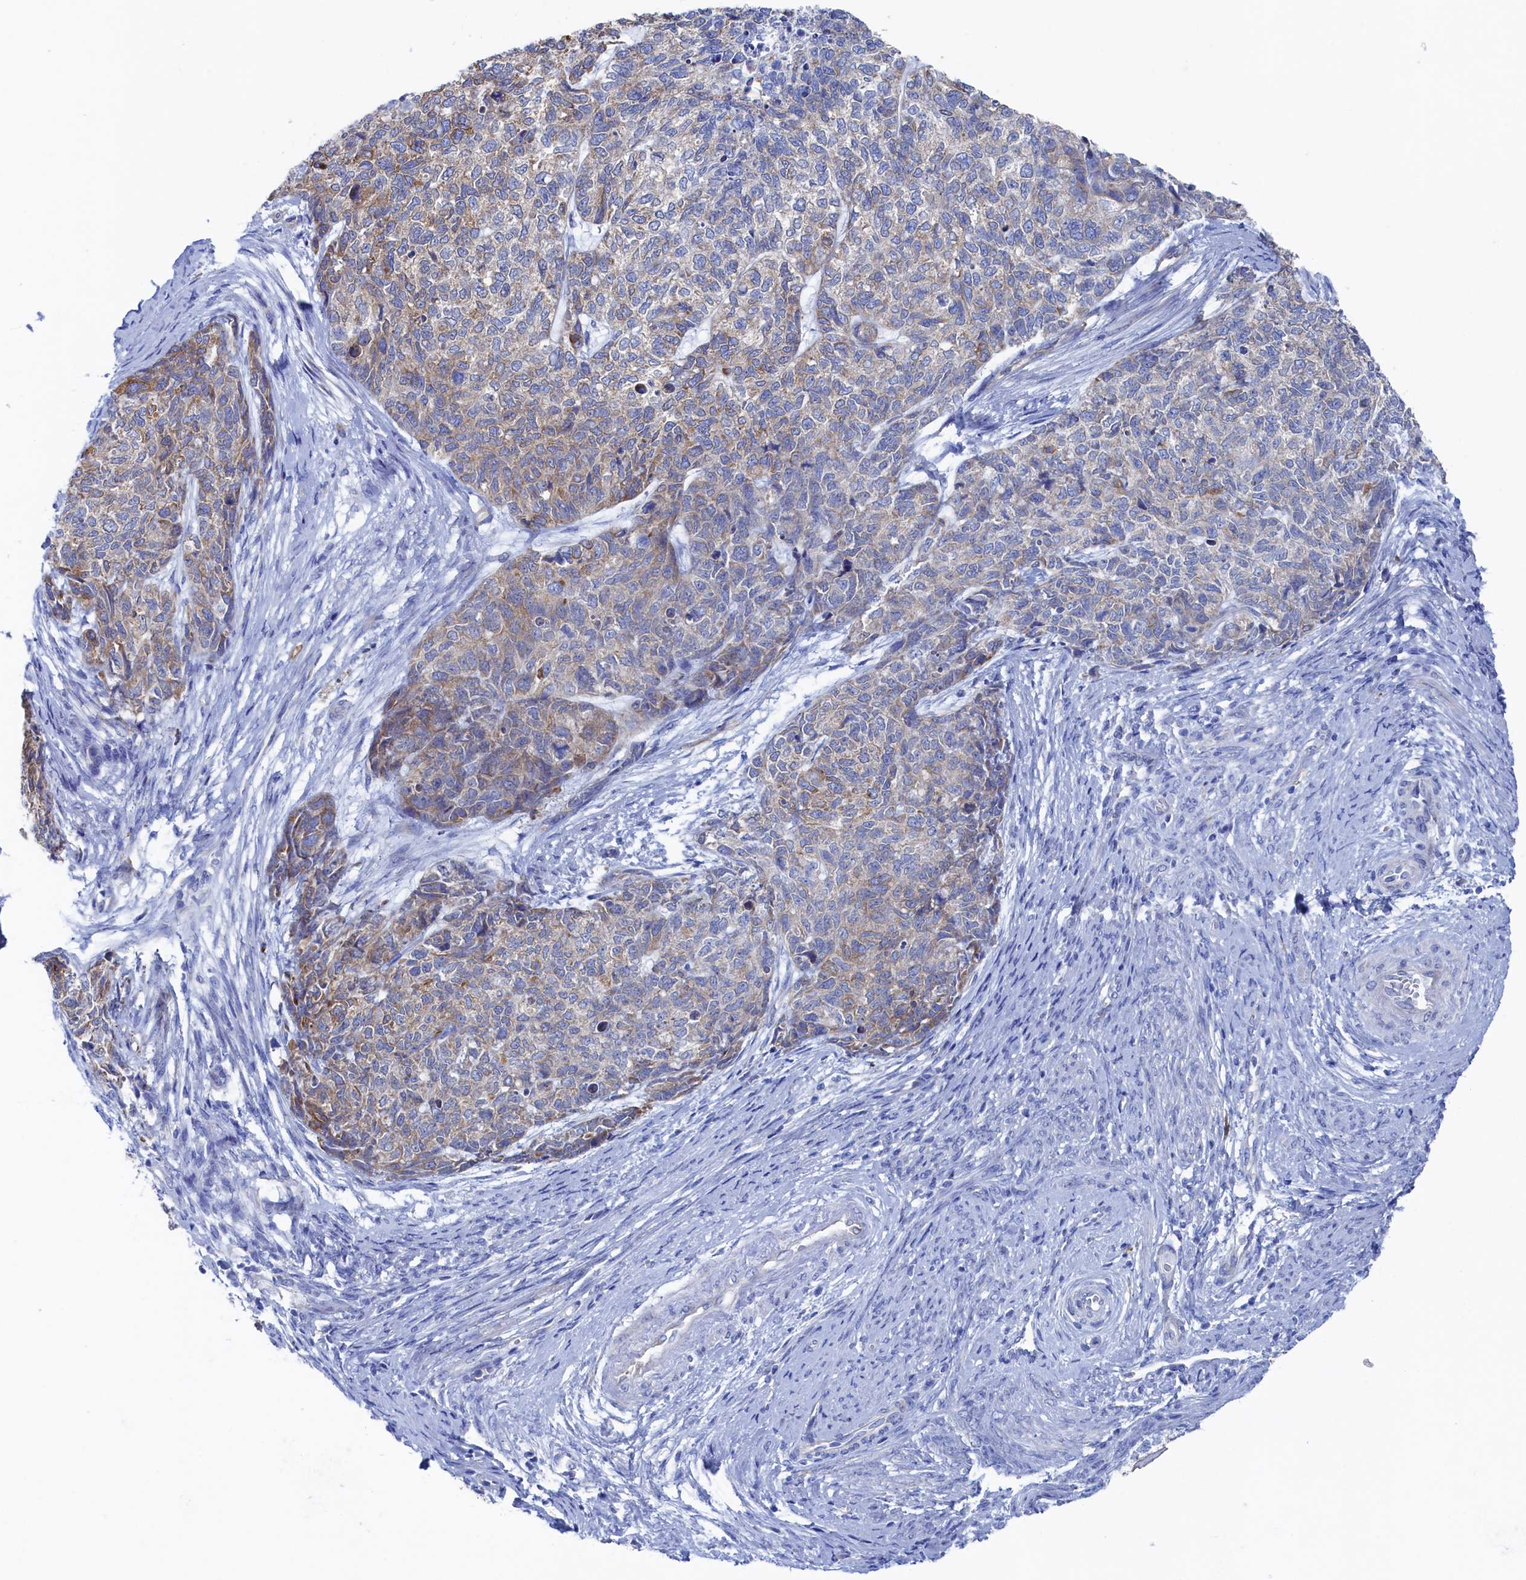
{"staining": {"intensity": "moderate", "quantity": "<25%", "location": "cytoplasmic/membranous"}, "tissue": "cervical cancer", "cell_type": "Tumor cells", "image_type": "cancer", "snomed": [{"axis": "morphology", "description": "Squamous cell carcinoma, NOS"}, {"axis": "topography", "description": "Cervix"}], "caption": "This is a photomicrograph of IHC staining of cervical squamous cell carcinoma, which shows moderate positivity in the cytoplasmic/membranous of tumor cells.", "gene": "TMOD2", "patient": {"sex": "female", "age": 63}}